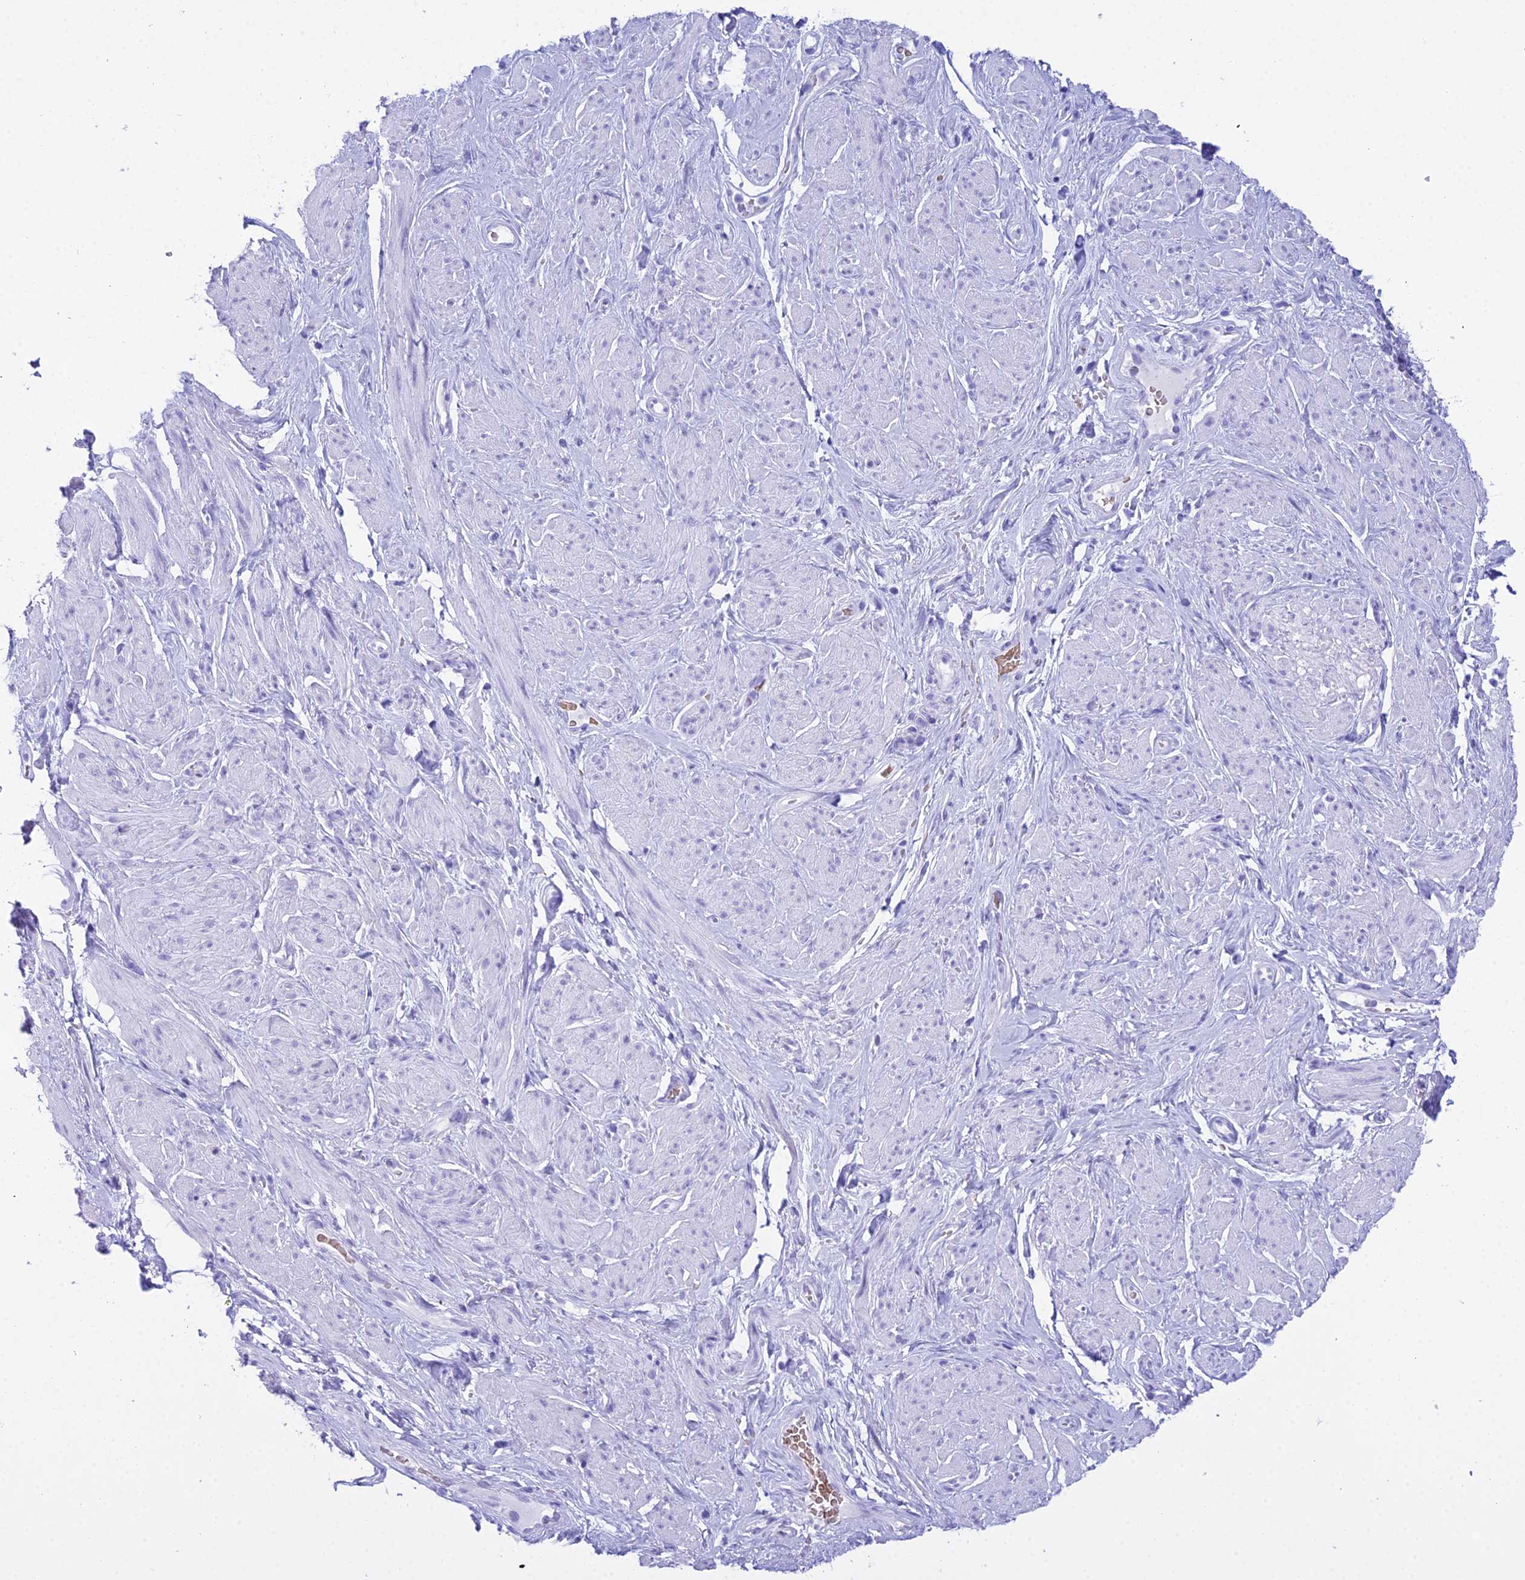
{"staining": {"intensity": "negative", "quantity": "none", "location": "none"}, "tissue": "smooth muscle", "cell_type": "Smooth muscle cells", "image_type": "normal", "snomed": [{"axis": "morphology", "description": "Normal tissue, NOS"}, {"axis": "topography", "description": "Smooth muscle"}, {"axis": "topography", "description": "Peripheral nerve tissue"}], "caption": "A histopathology image of smooth muscle stained for a protein exhibits no brown staining in smooth muscle cells. (Brightfield microscopy of DAB (3,3'-diaminobenzidine) immunohistochemistry at high magnification).", "gene": "RNPS1", "patient": {"sex": "male", "age": 69}}